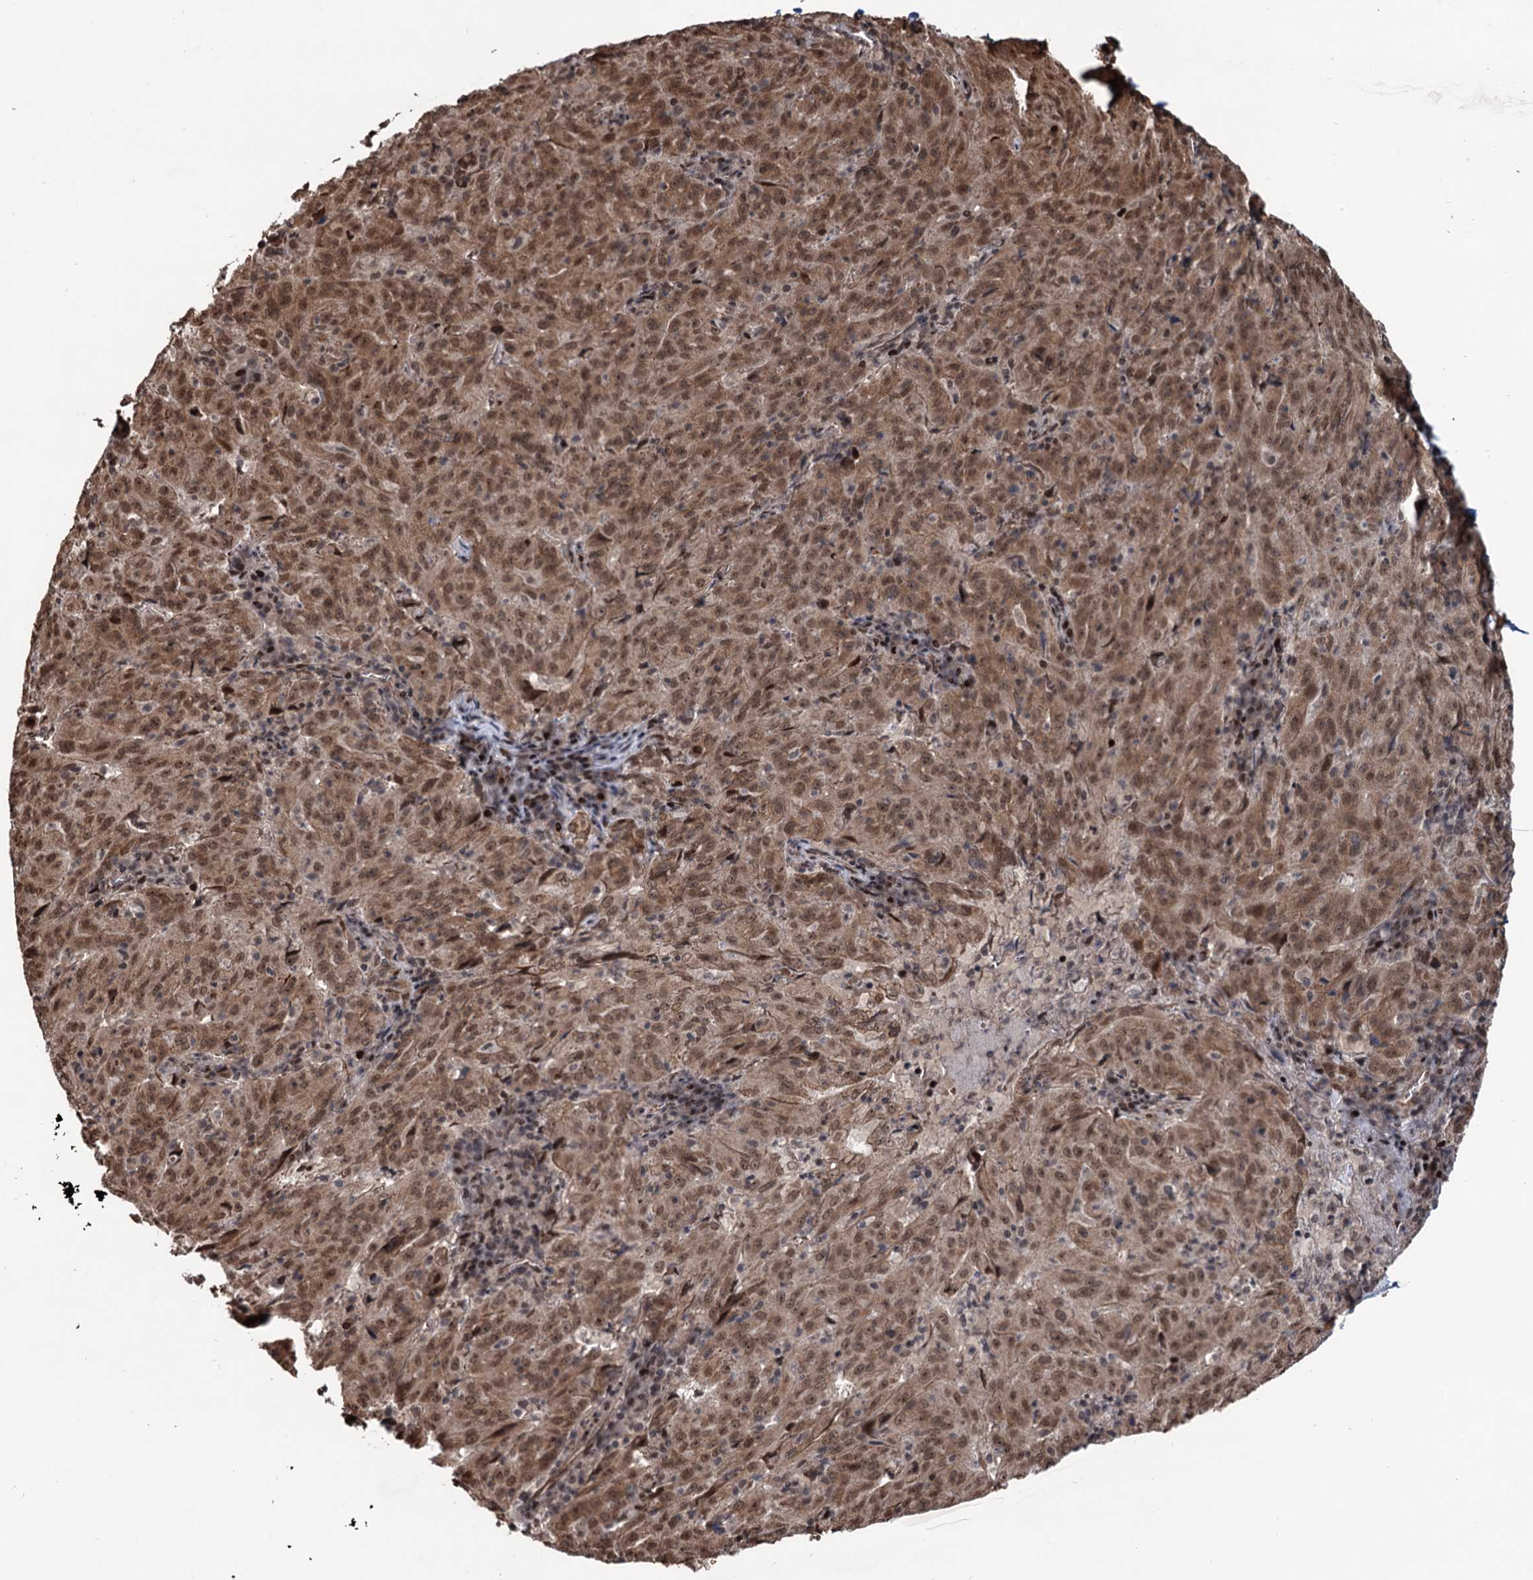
{"staining": {"intensity": "moderate", "quantity": ">75%", "location": "cytoplasmic/membranous,nuclear"}, "tissue": "pancreatic cancer", "cell_type": "Tumor cells", "image_type": "cancer", "snomed": [{"axis": "morphology", "description": "Adenocarcinoma, NOS"}, {"axis": "topography", "description": "Pancreas"}], "caption": "This histopathology image exhibits adenocarcinoma (pancreatic) stained with IHC to label a protein in brown. The cytoplasmic/membranous and nuclear of tumor cells show moderate positivity for the protein. Nuclei are counter-stained blue.", "gene": "EYA4", "patient": {"sex": "male", "age": 63}}